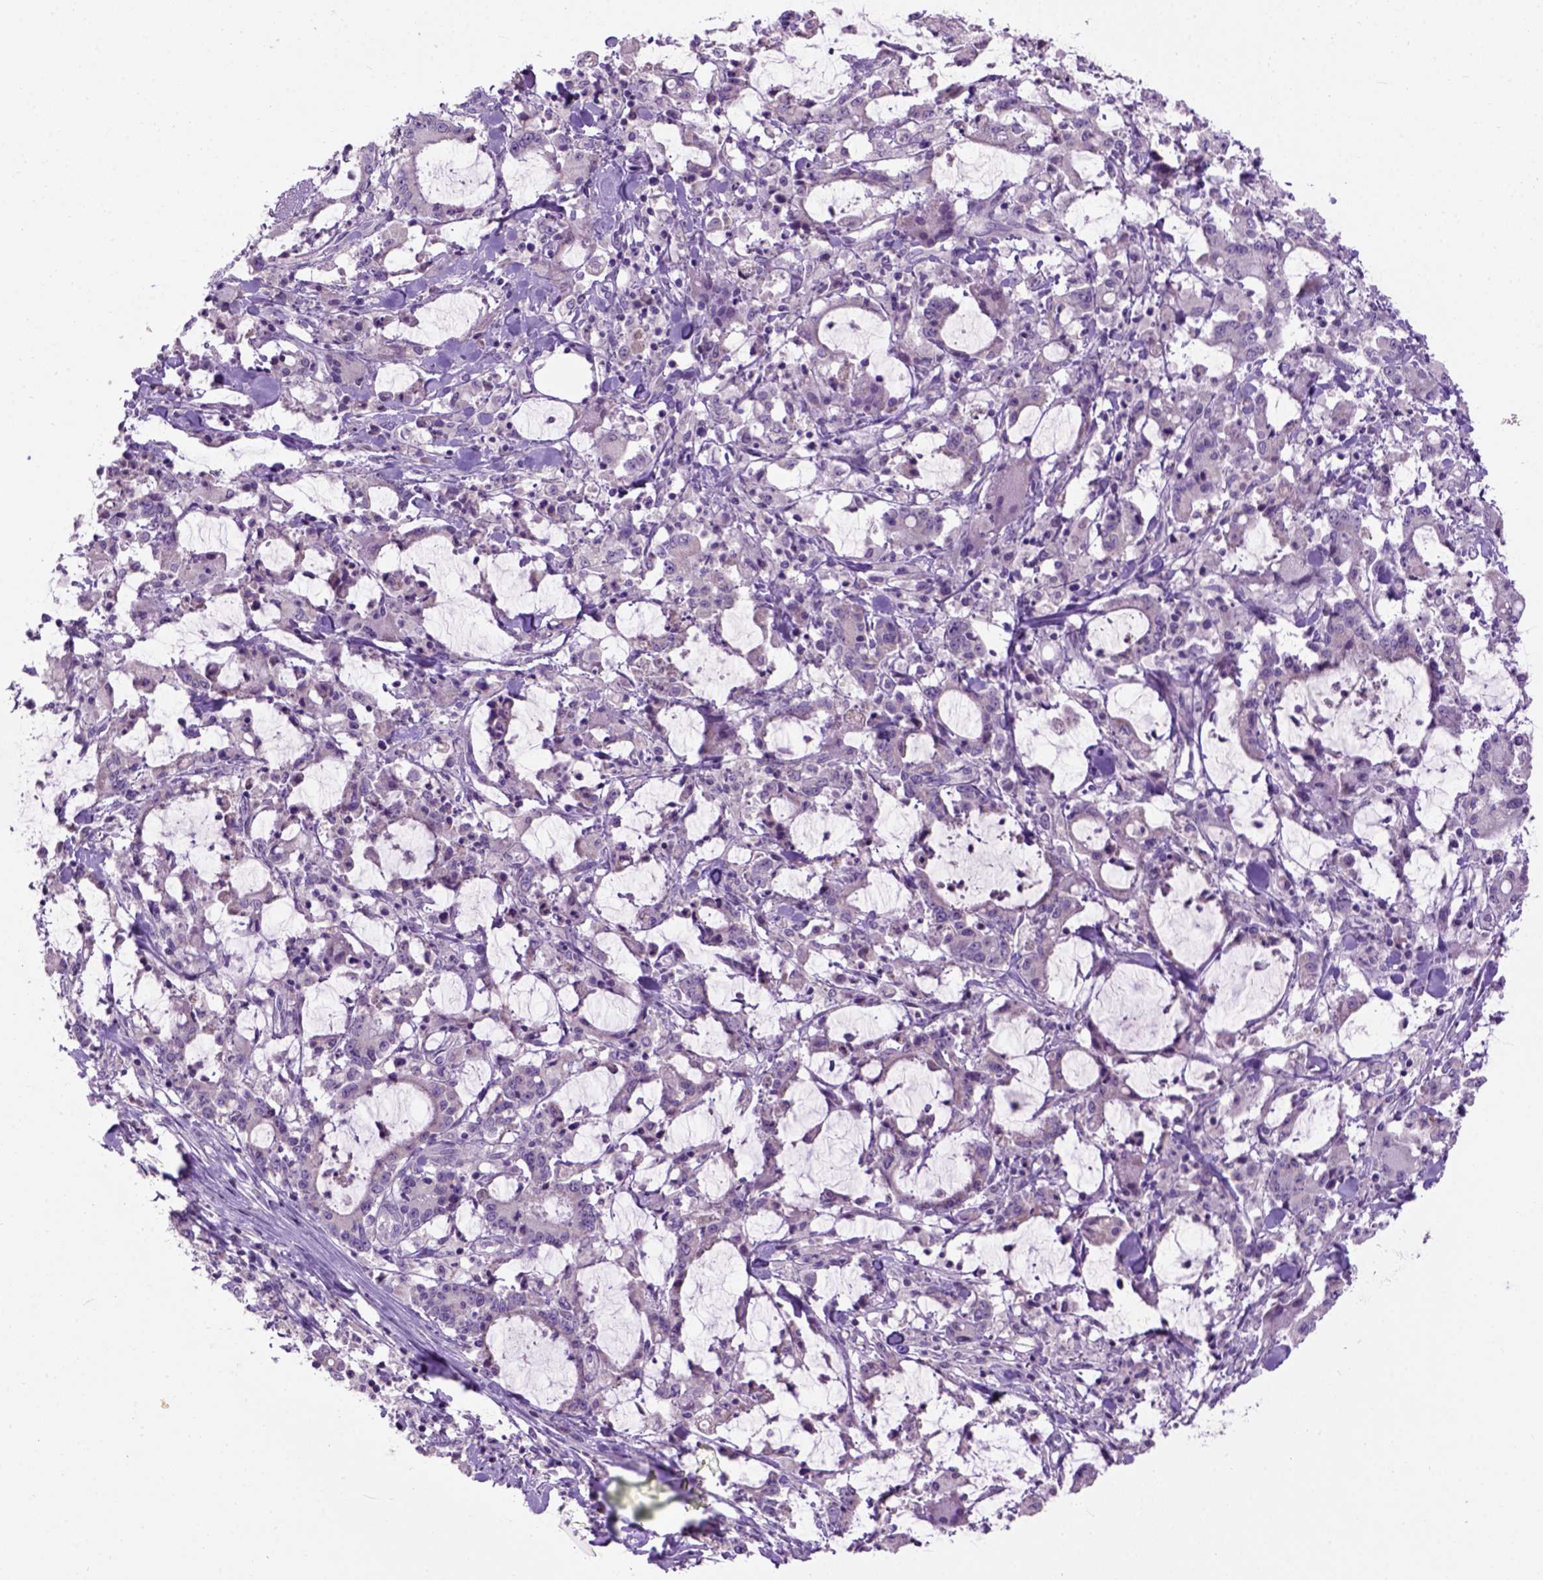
{"staining": {"intensity": "negative", "quantity": "none", "location": "none"}, "tissue": "stomach cancer", "cell_type": "Tumor cells", "image_type": "cancer", "snomed": [{"axis": "morphology", "description": "Adenocarcinoma, NOS"}, {"axis": "topography", "description": "Stomach, upper"}], "caption": "Tumor cells show no significant staining in stomach cancer. (Immunohistochemistry, brightfield microscopy, high magnification).", "gene": "MAPT", "patient": {"sex": "male", "age": 68}}